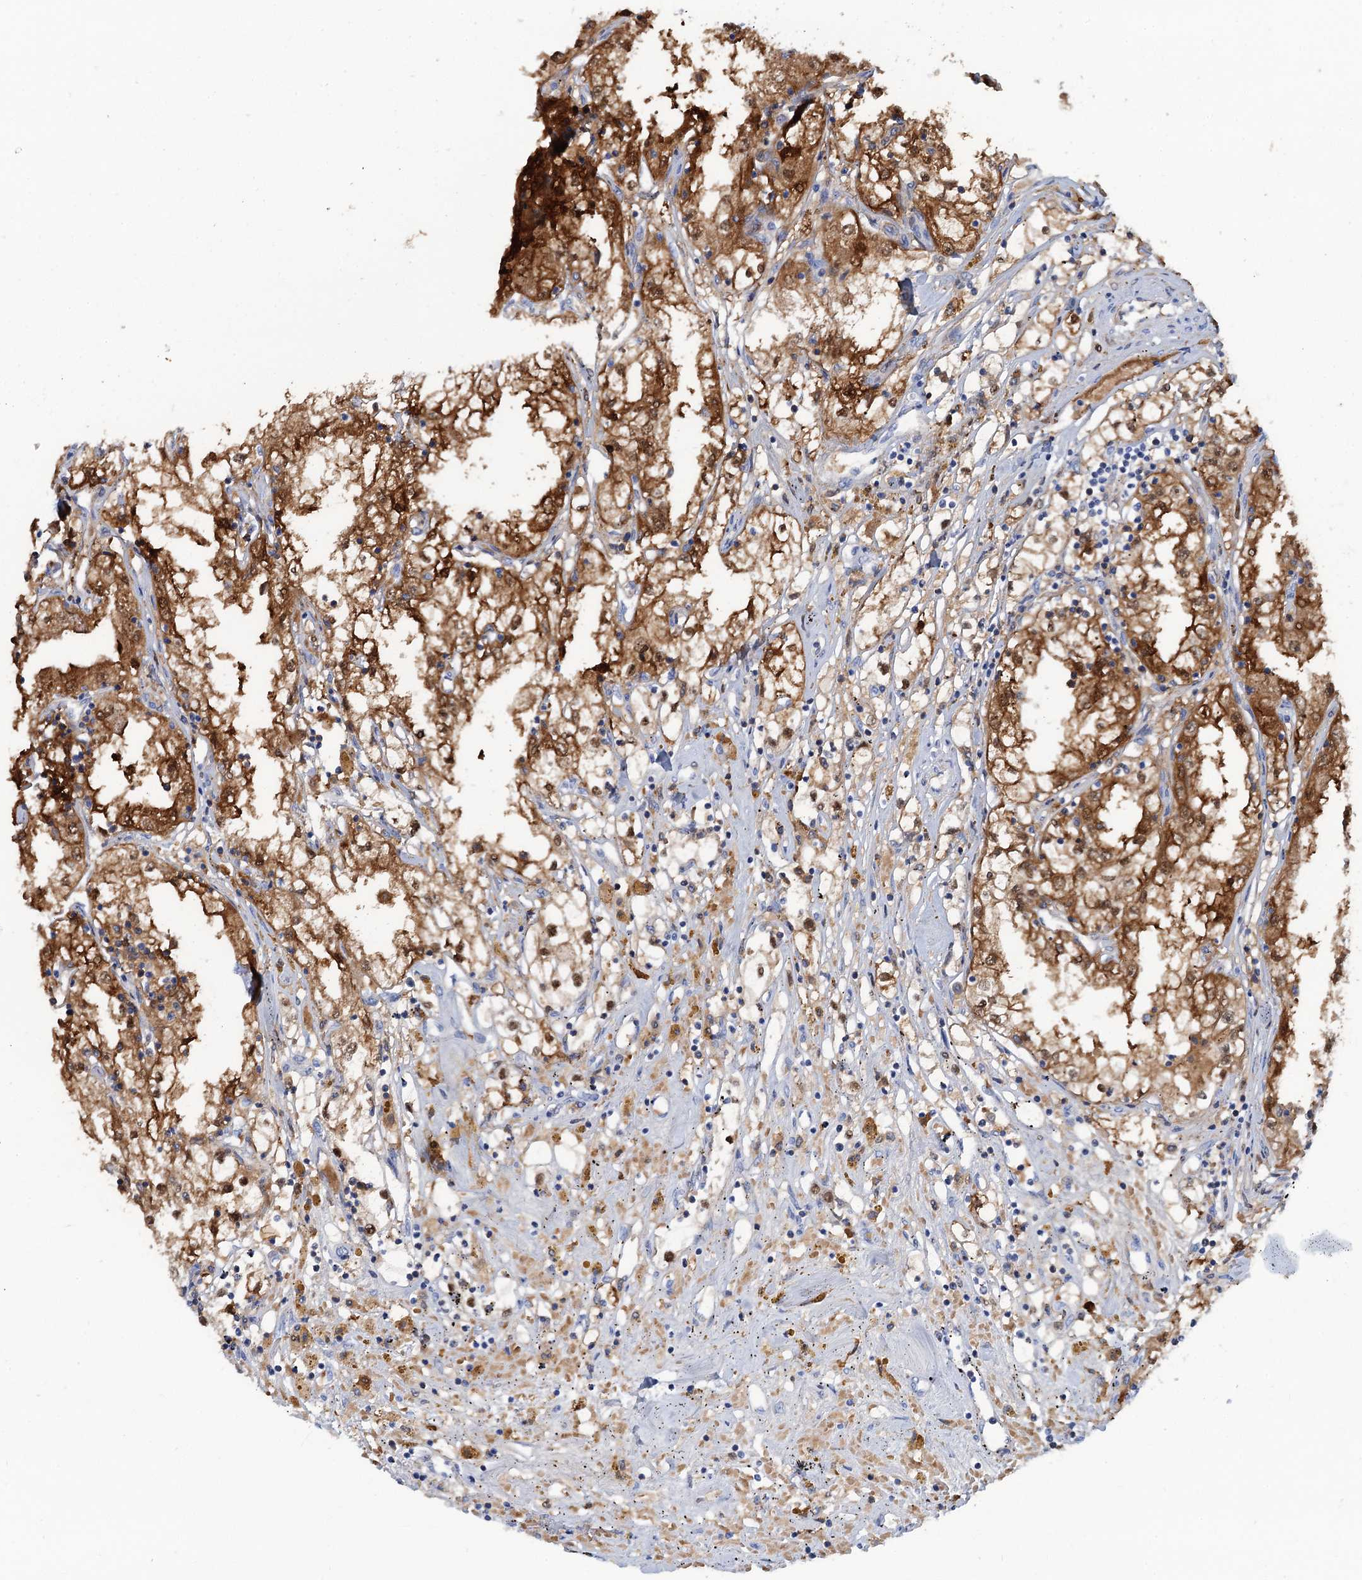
{"staining": {"intensity": "moderate", "quantity": ">75%", "location": "cytoplasmic/membranous,nuclear"}, "tissue": "renal cancer", "cell_type": "Tumor cells", "image_type": "cancer", "snomed": [{"axis": "morphology", "description": "Adenocarcinoma, NOS"}, {"axis": "topography", "description": "Kidney"}], "caption": "Adenocarcinoma (renal) was stained to show a protein in brown. There is medium levels of moderate cytoplasmic/membranous and nuclear positivity in about >75% of tumor cells.", "gene": "FAH", "patient": {"sex": "male", "age": 56}}